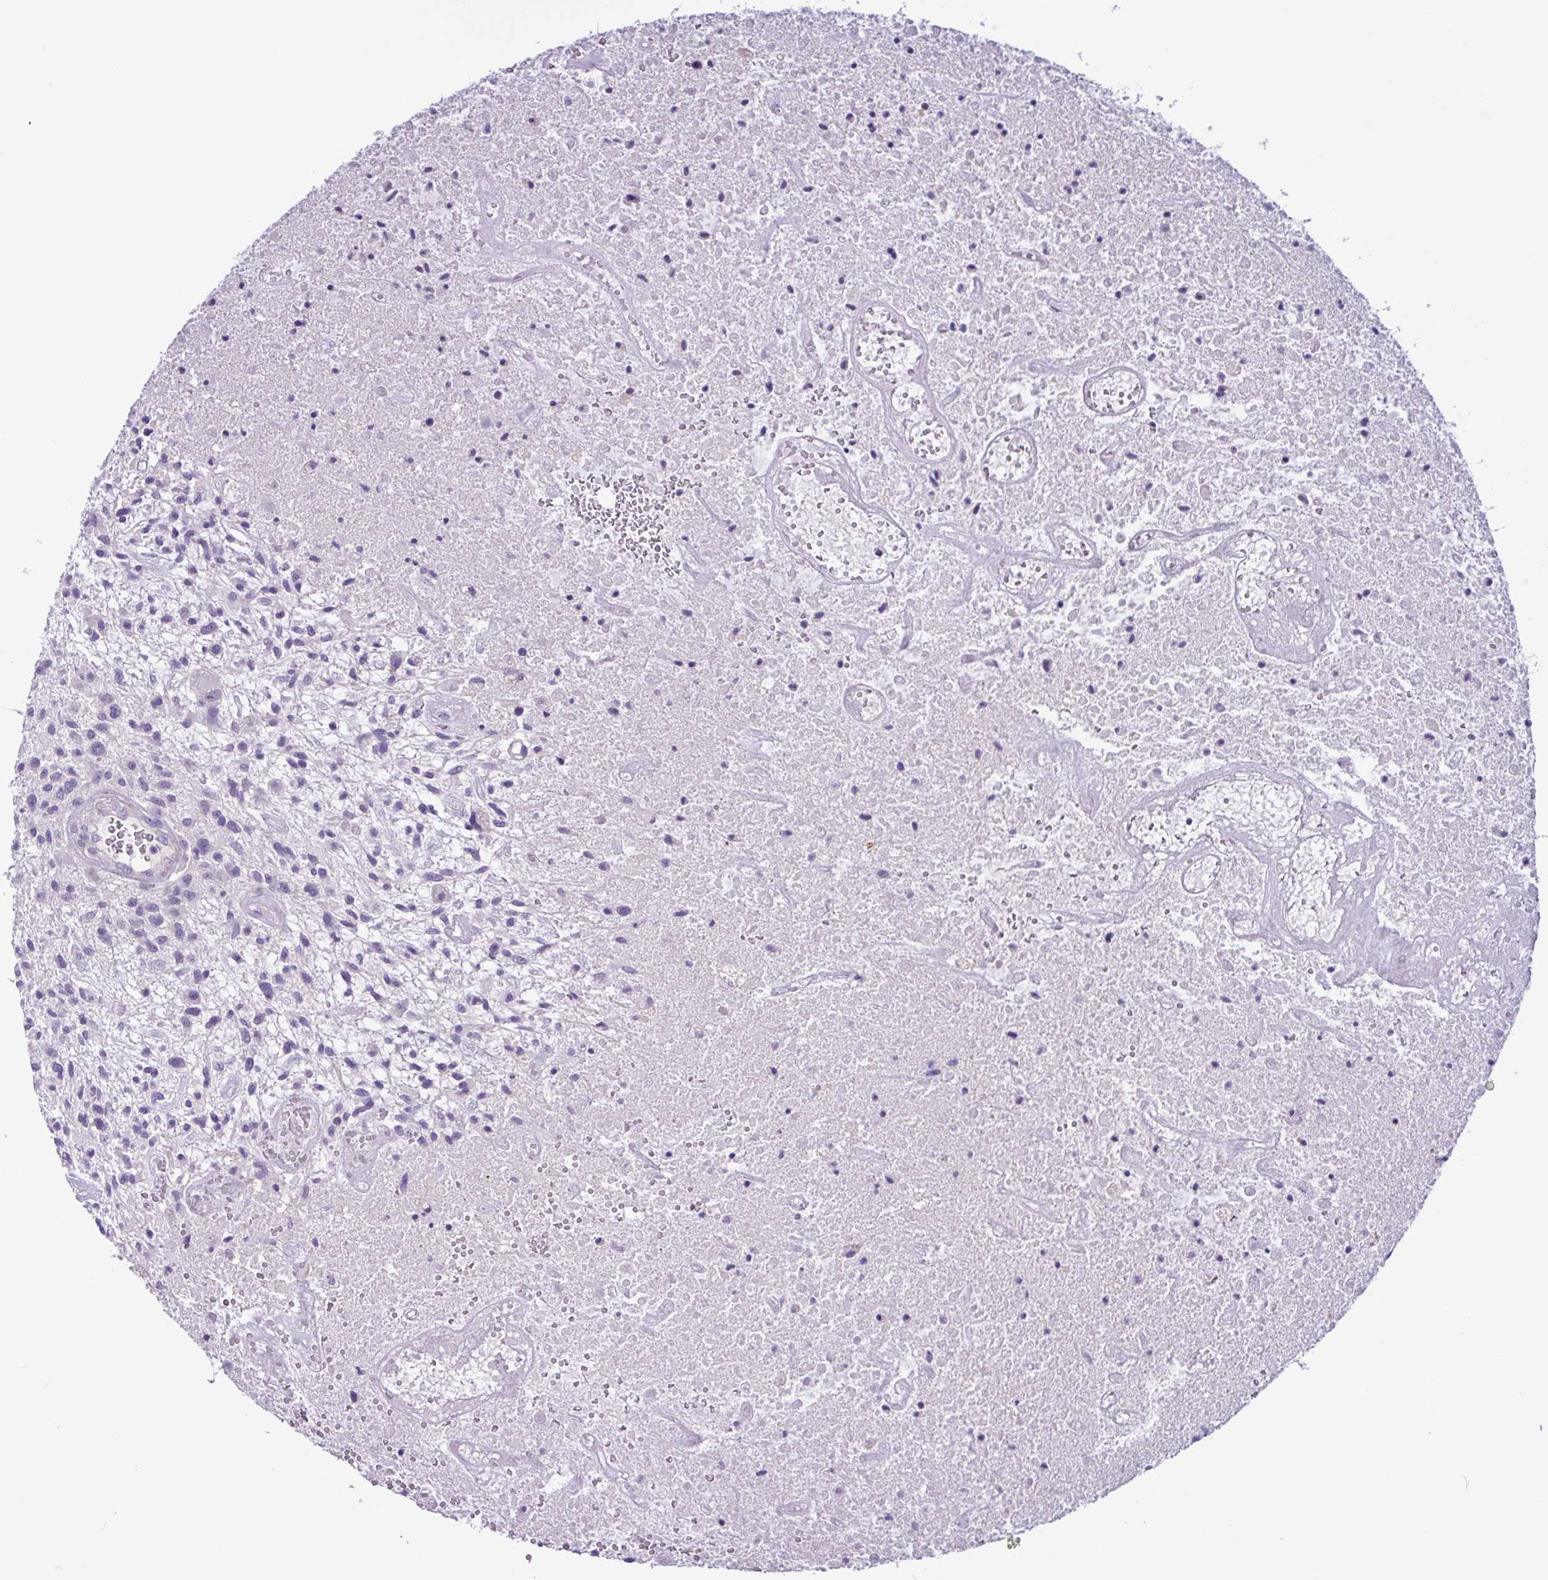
{"staining": {"intensity": "negative", "quantity": "none", "location": "none"}, "tissue": "glioma", "cell_type": "Tumor cells", "image_type": "cancer", "snomed": [{"axis": "morphology", "description": "Glioma, malignant, High grade"}, {"axis": "topography", "description": "Brain"}], "caption": "Glioma was stained to show a protein in brown. There is no significant staining in tumor cells. (IHC, brightfield microscopy, high magnification).", "gene": "MRM2", "patient": {"sex": "male", "age": 47}}